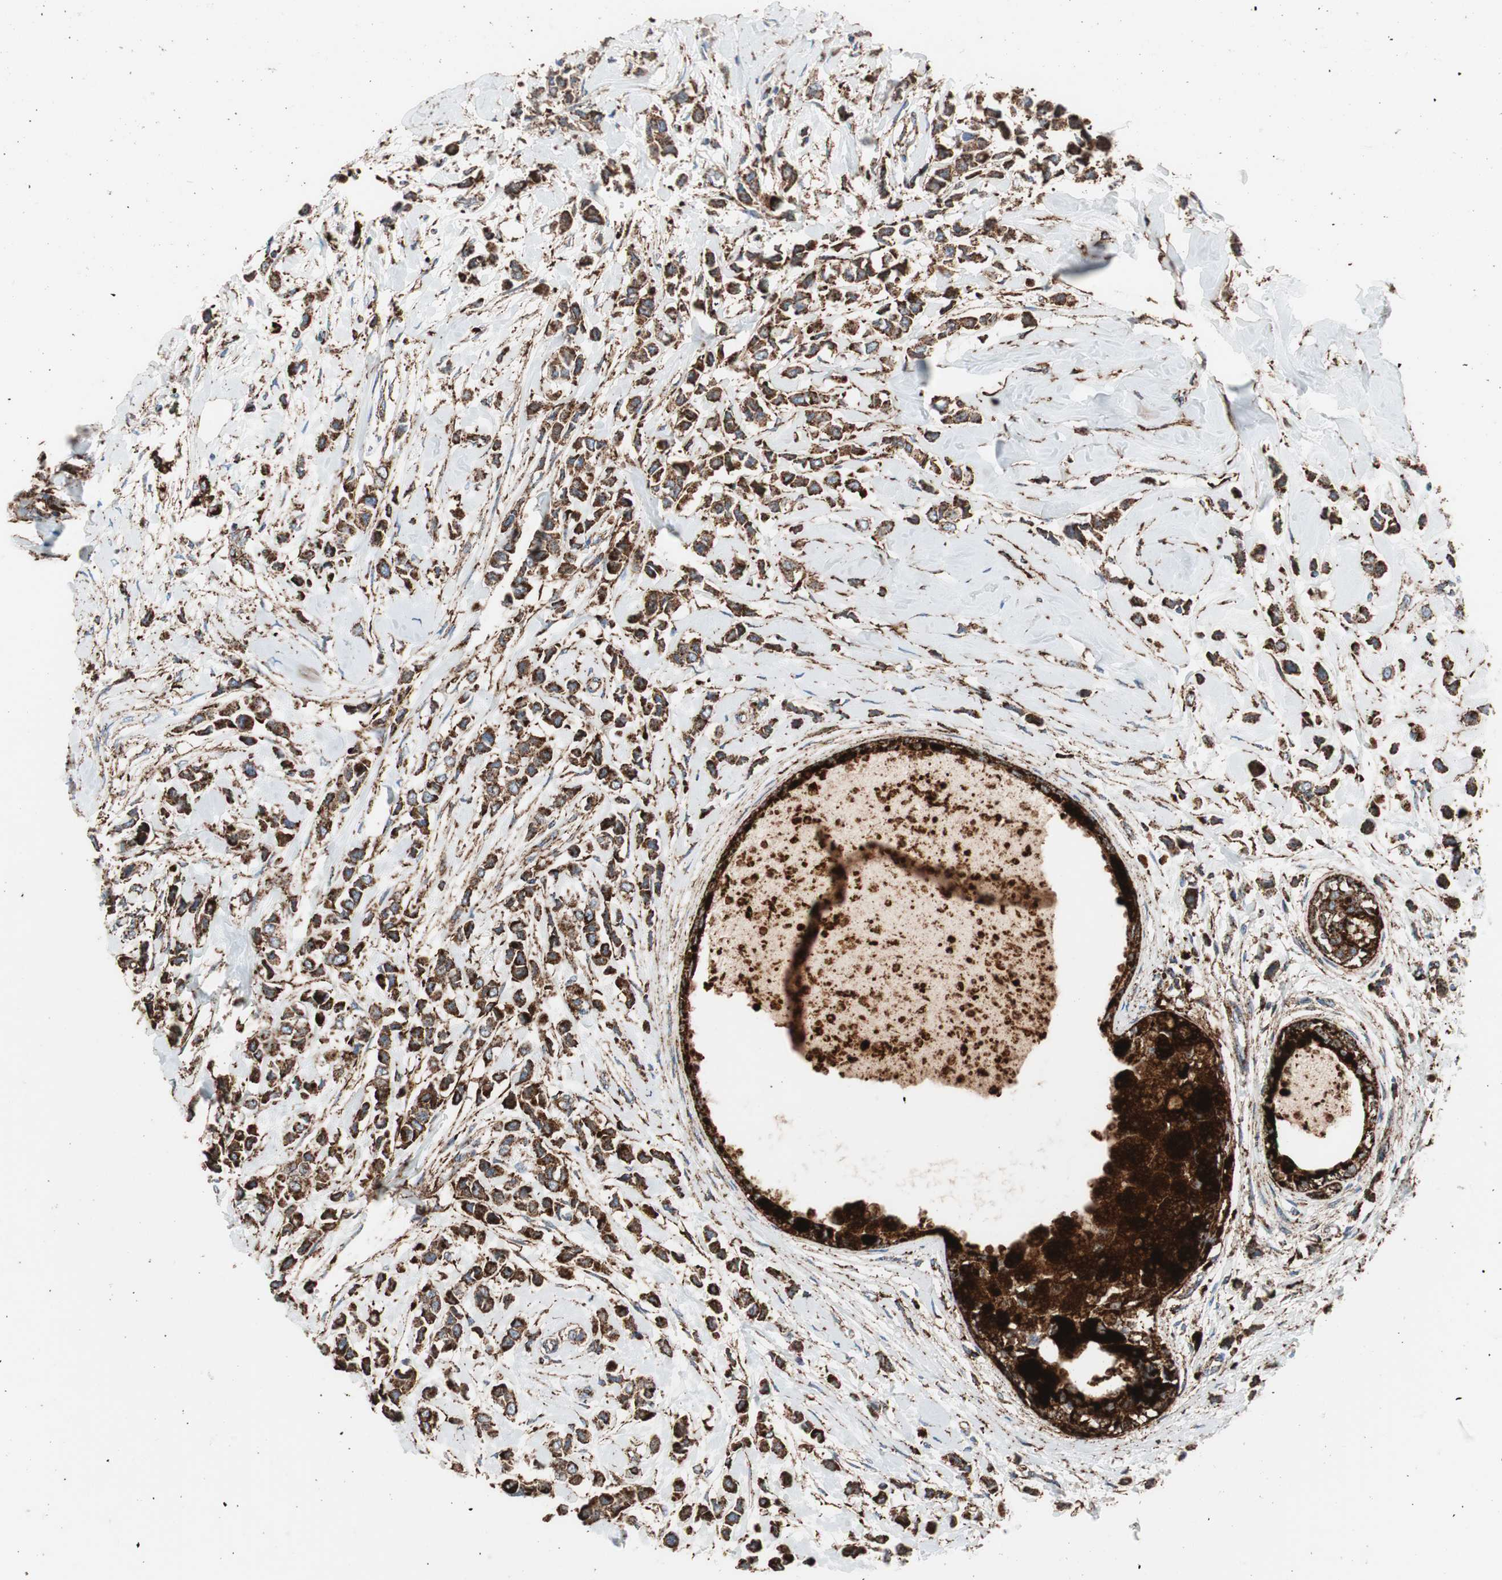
{"staining": {"intensity": "strong", "quantity": ">75%", "location": "cytoplasmic/membranous"}, "tissue": "breast cancer", "cell_type": "Tumor cells", "image_type": "cancer", "snomed": [{"axis": "morphology", "description": "Lobular carcinoma"}, {"axis": "topography", "description": "Breast"}], "caption": "Human breast lobular carcinoma stained for a protein (brown) displays strong cytoplasmic/membranous positive expression in approximately >75% of tumor cells.", "gene": "LAMP1", "patient": {"sex": "female", "age": 51}}